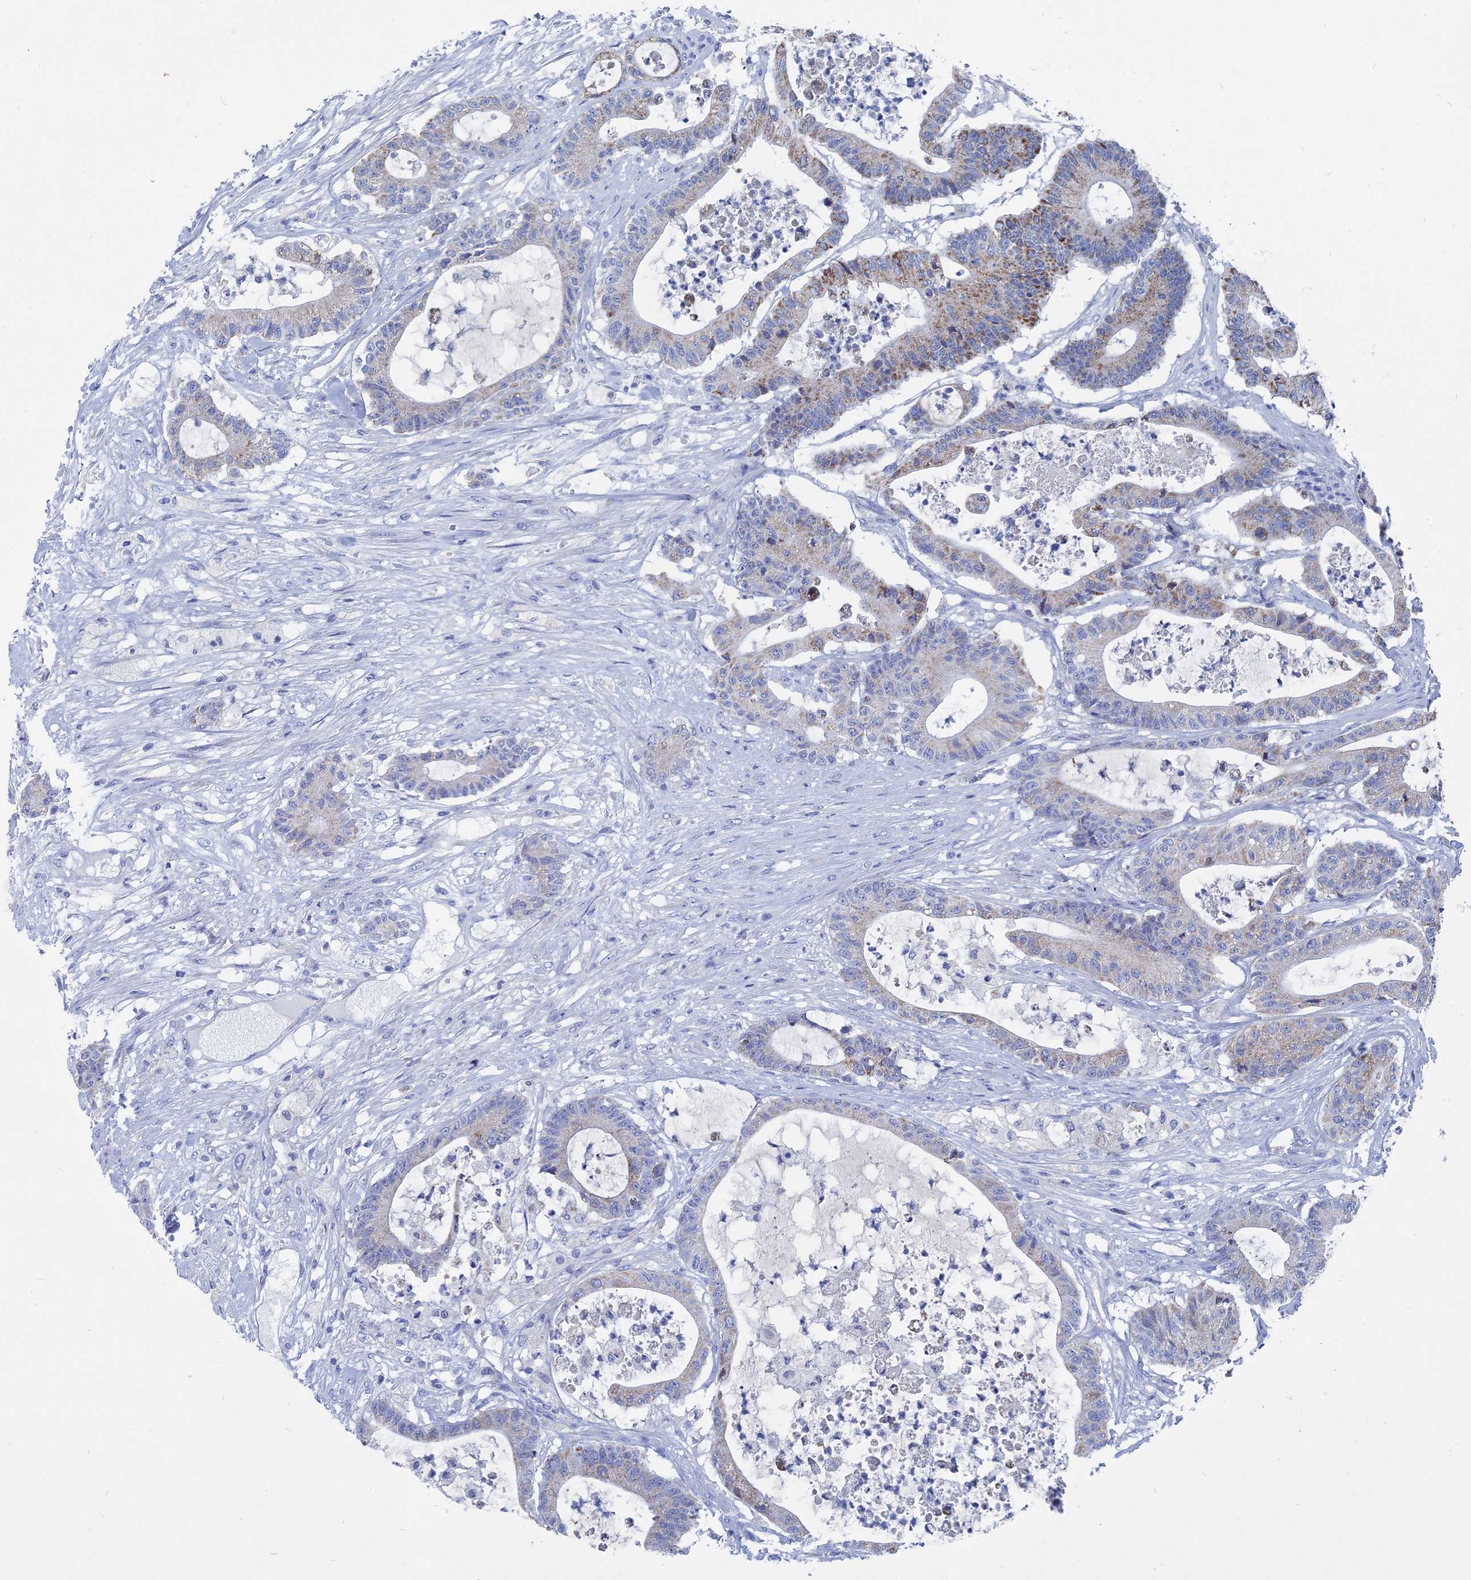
{"staining": {"intensity": "moderate", "quantity": "<25%", "location": "cytoplasmic/membranous"}, "tissue": "colorectal cancer", "cell_type": "Tumor cells", "image_type": "cancer", "snomed": [{"axis": "morphology", "description": "Adenocarcinoma, NOS"}, {"axis": "topography", "description": "Colon"}], "caption": "Tumor cells show low levels of moderate cytoplasmic/membranous expression in approximately <25% of cells in human colorectal cancer (adenocarcinoma). (Stains: DAB (3,3'-diaminobenzidine) in brown, nuclei in blue, Microscopy: brightfield microscopy at high magnification).", "gene": "HIGD1A", "patient": {"sex": "female", "age": 84}}